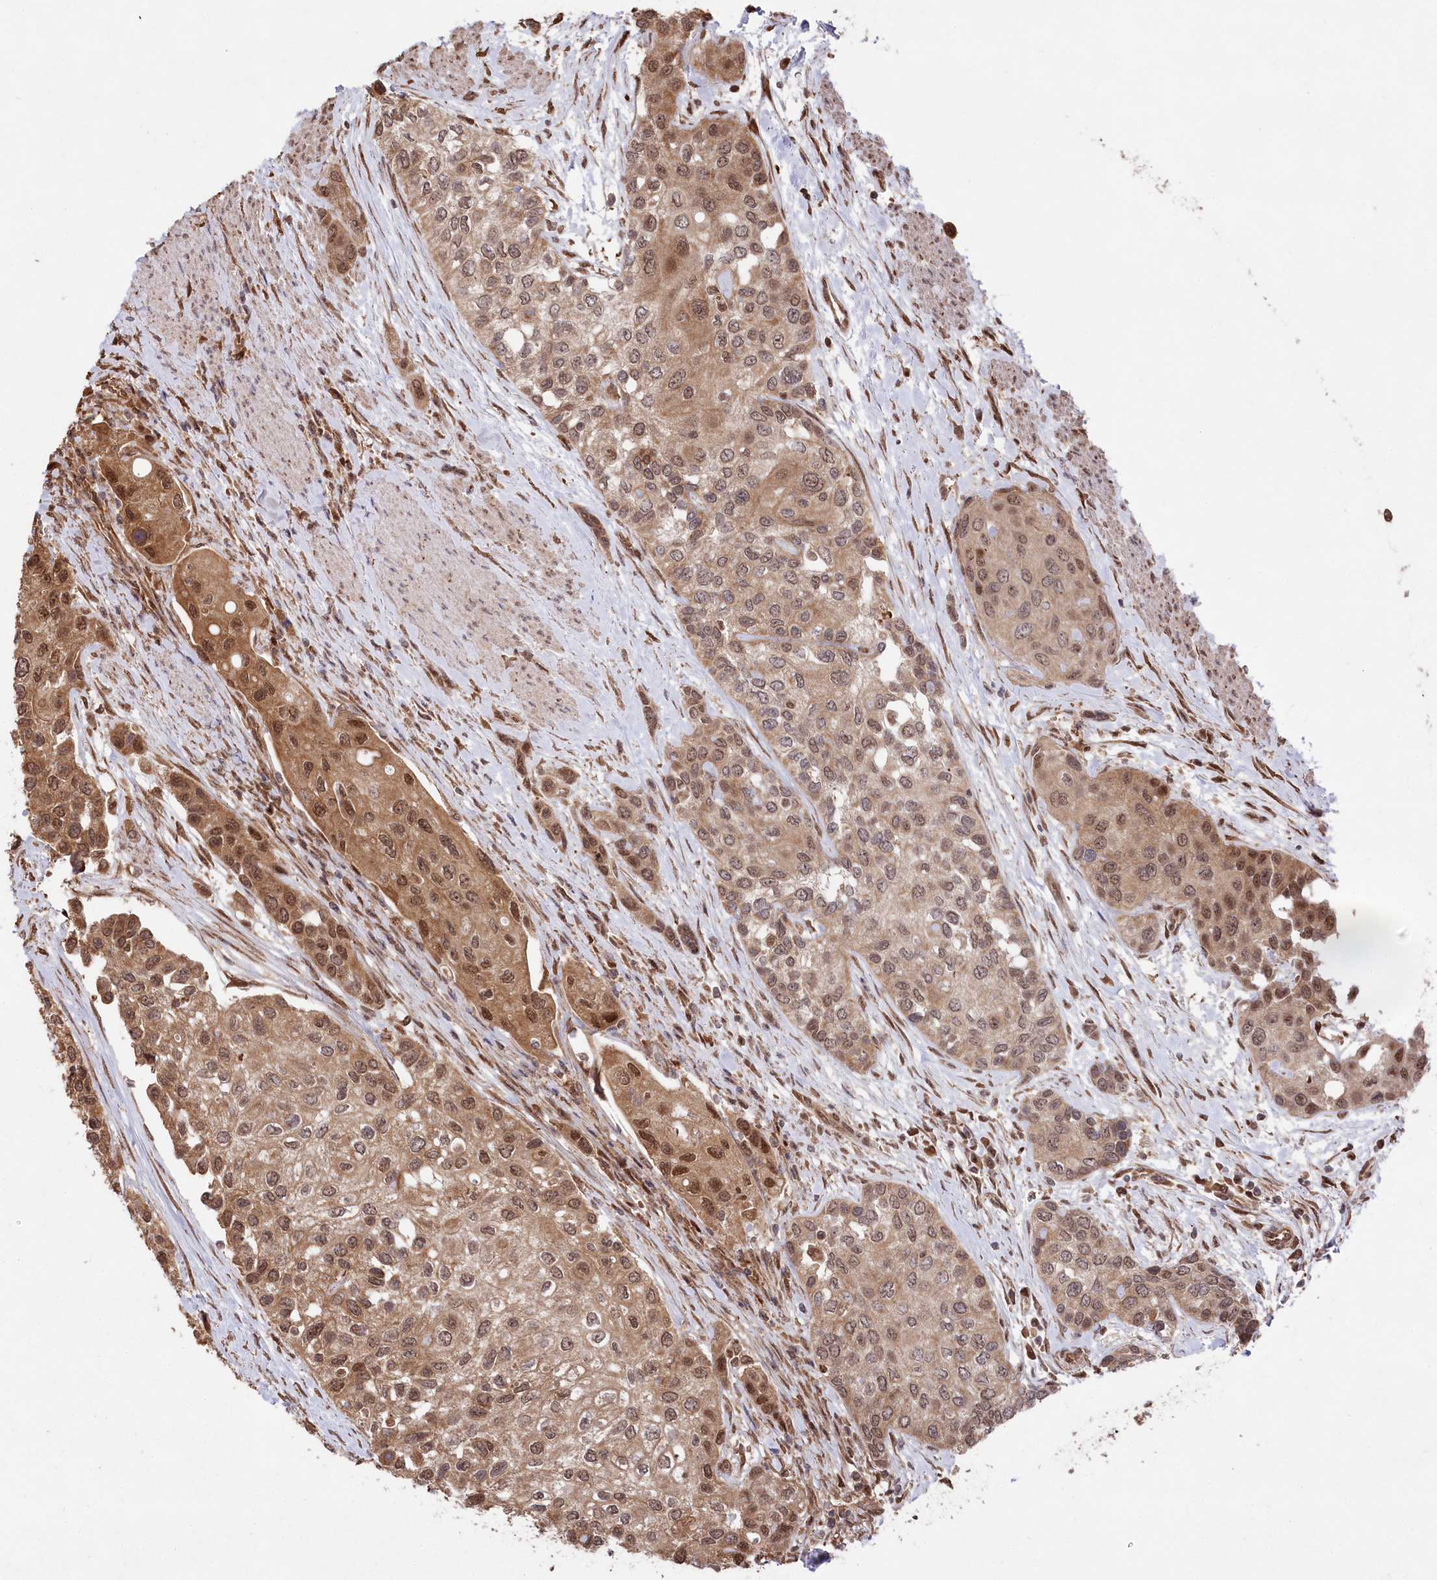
{"staining": {"intensity": "moderate", "quantity": ">75%", "location": "cytoplasmic/membranous,nuclear"}, "tissue": "urothelial cancer", "cell_type": "Tumor cells", "image_type": "cancer", "snomed": [{"axis": "morphology", "description": "Normal tissue, NOS"}, {"axis": "morphology", "description": "Urothelial carcinoma, High grade"}, {"axis": "topography", "description": "Vascular tissue"}, {"axis": "topography", "description": "Urinary bladder"}], "caption": "Protein staining of urothelial carcinoma (high-grade) tissue reveals moderate cytoplasmic/membranous and nuclear positivity in approximately >75% of tumor cells. (DAB IHC, brown staining for protein, blue staining for nuclei).", "gene": "PSMA1", "patient": {"sex": "female", "age": 56}}